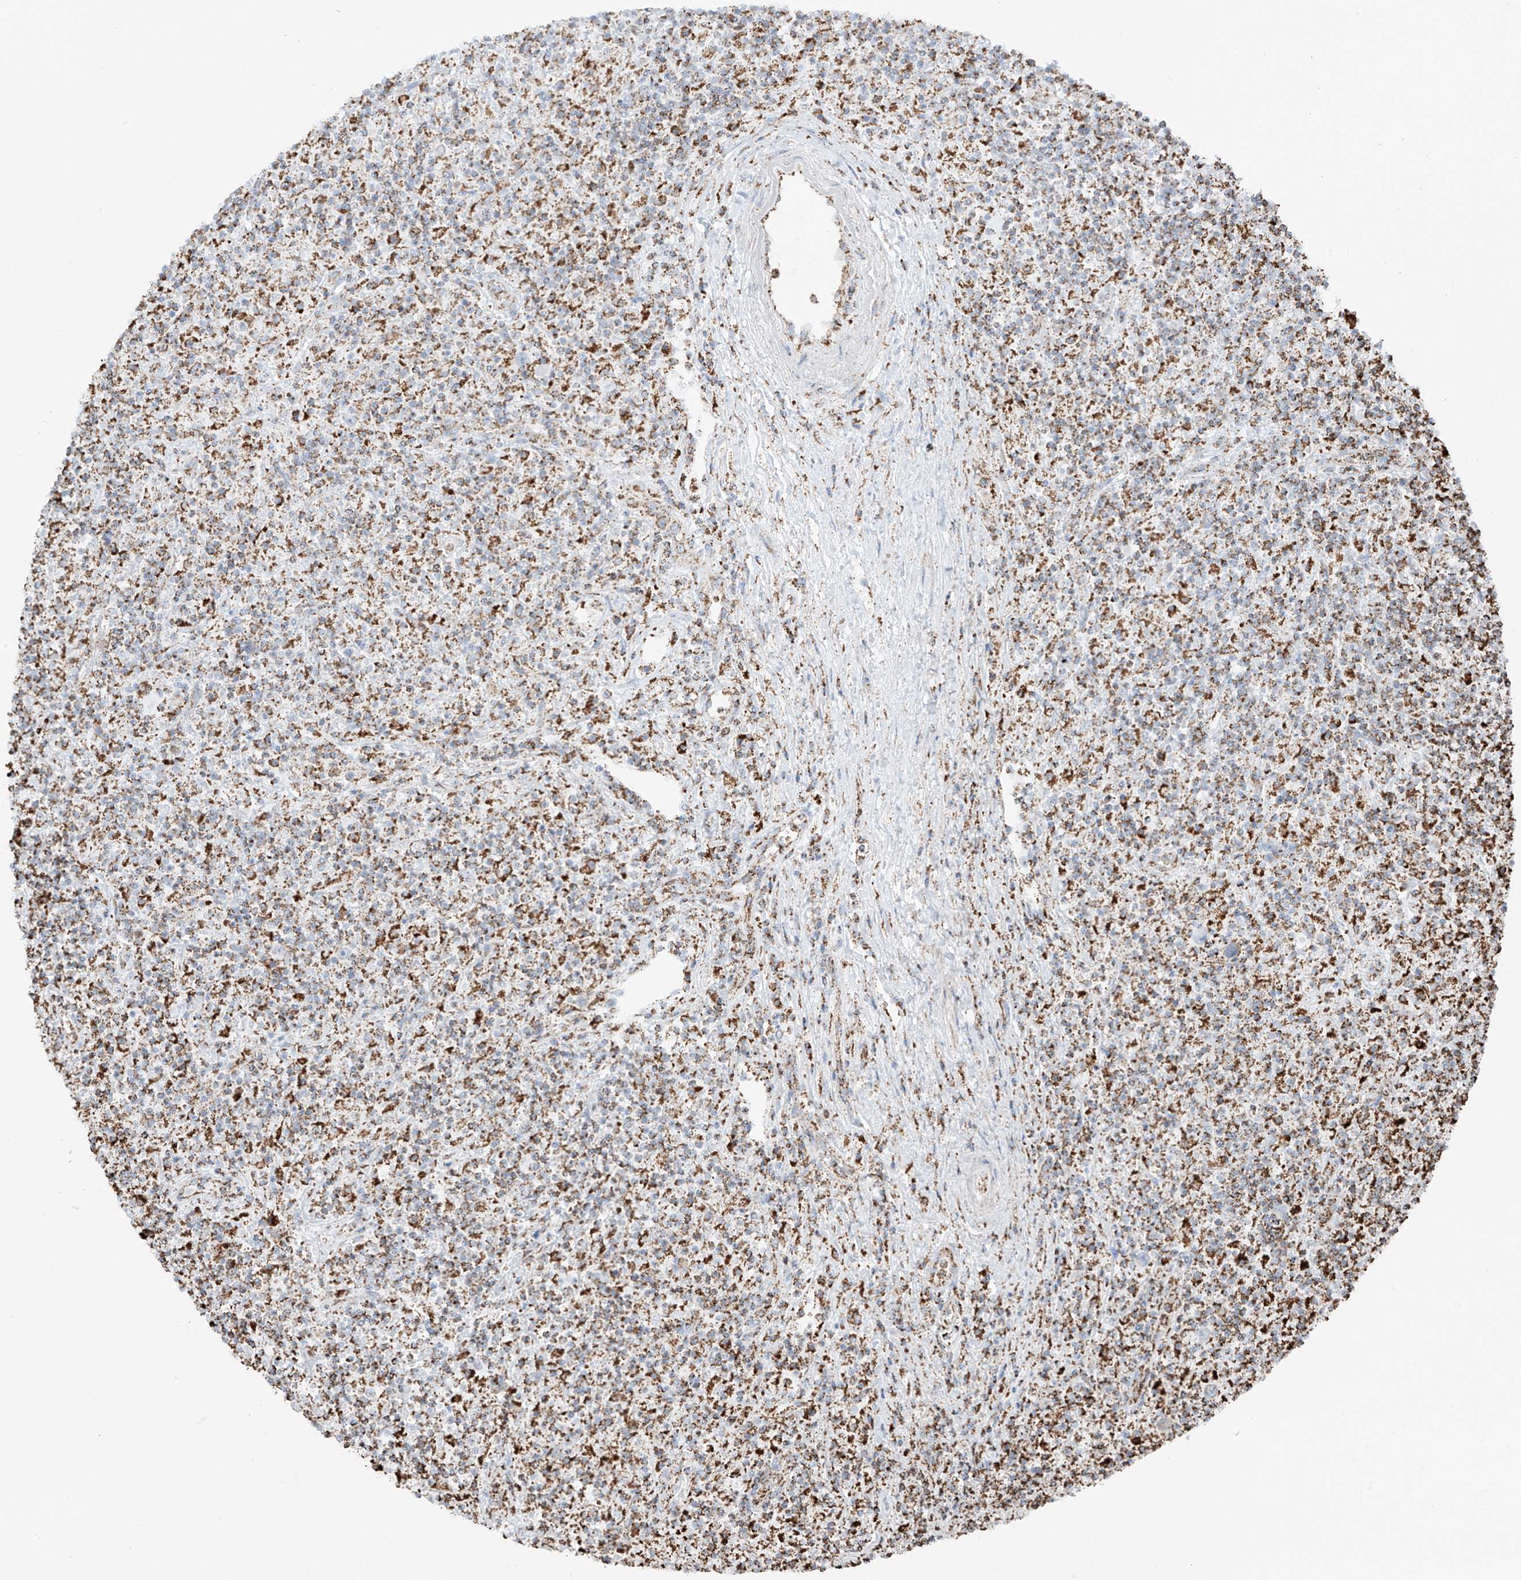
{"staining": {"intensity": "negative", "quantity": "none", "location": "none"}, "tissue": "lymphoma", "cell_type": "Tumor cells", "image_type": "cancer", "snomed": [{"axis": "morphology", "description": "Hodgkin's disease, NOS"}, {"axis": "topography", "description": "Lymph node"}], "caption": "This is an immunohistochemistry (IHC) histopathology image of lymphoma. There is no positivity in tumor cells.", "gene": "XKR3", "patient": {"sex": "male", "age": 70}}